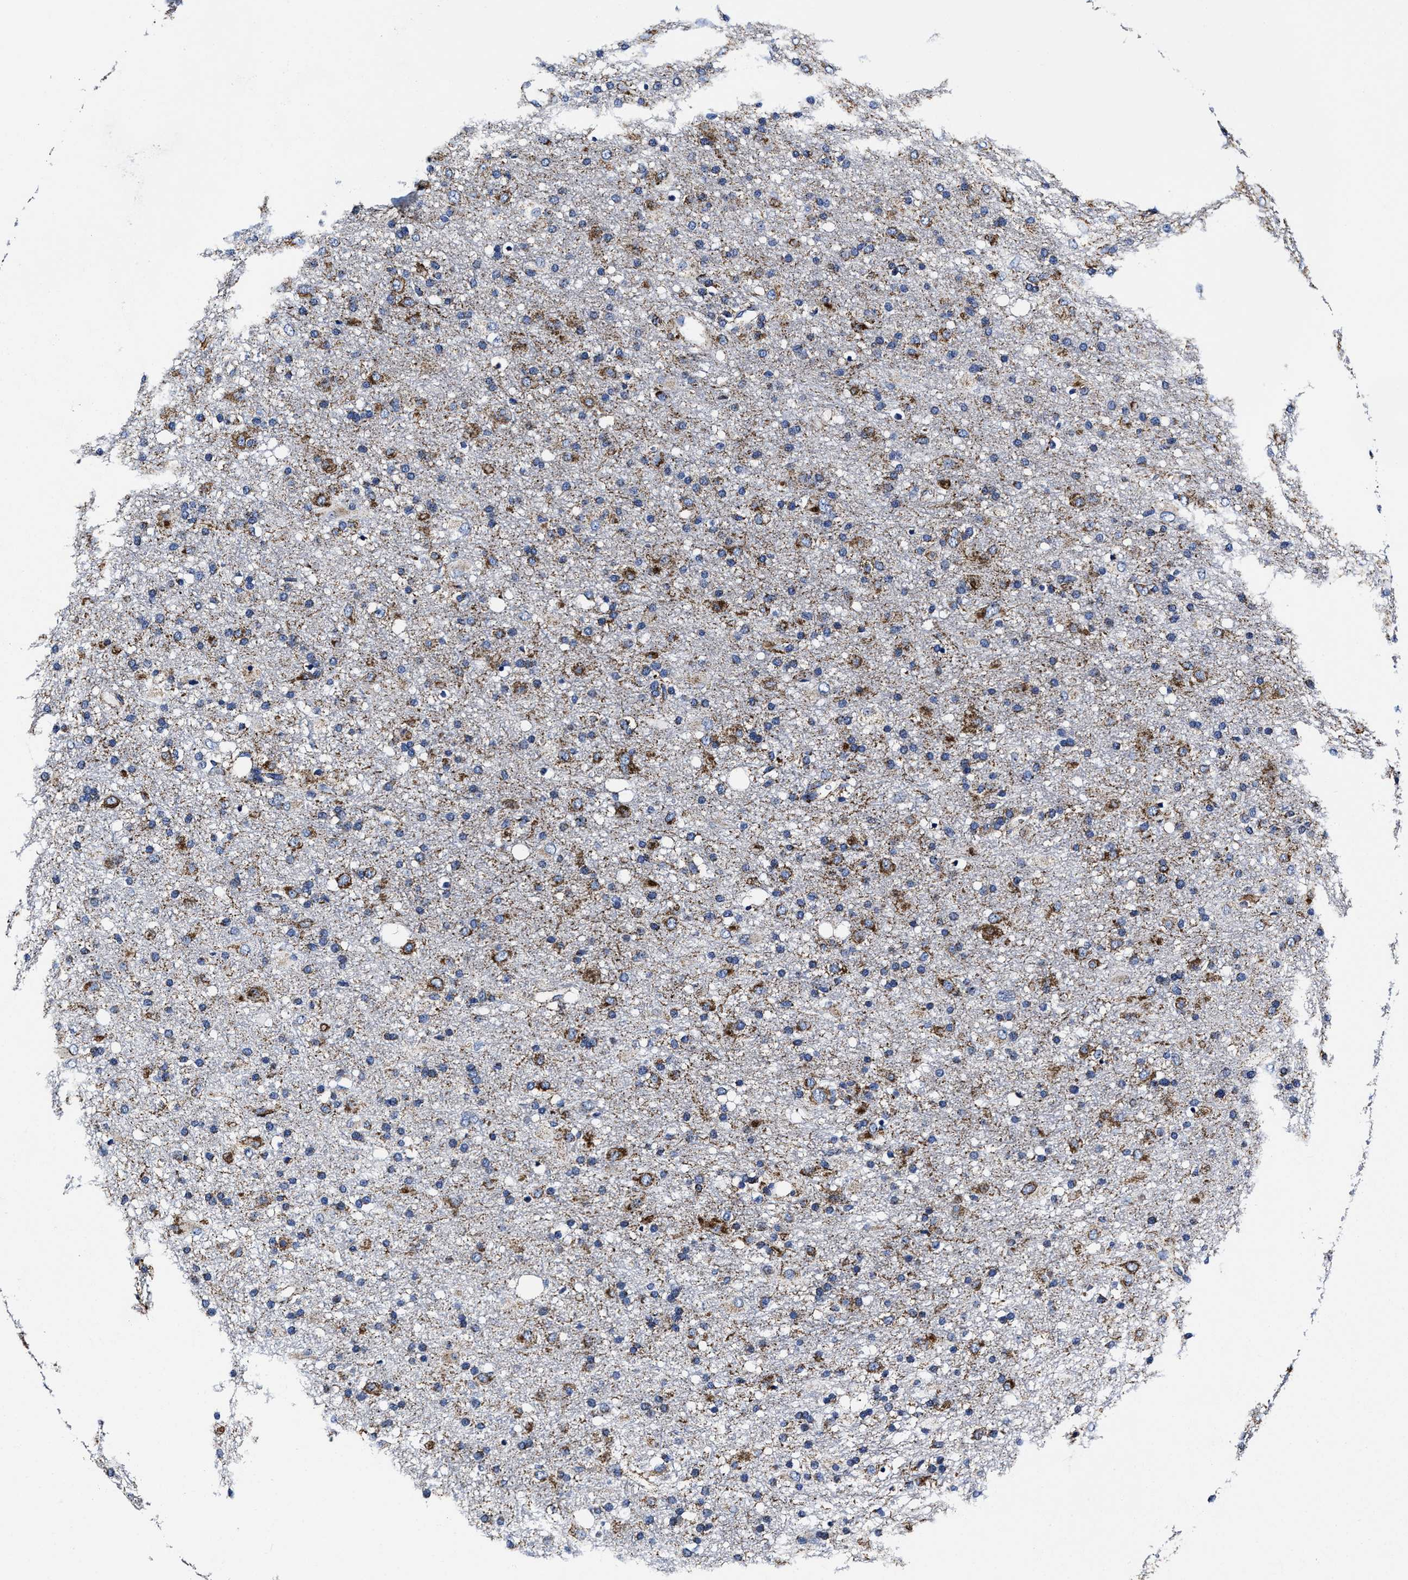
{"staining": {"intensity": "moderate", "quantity": ">75%", "location": "cytoplasmic/membranous"}, "tissue": "glioma", "cell_type": "Tumor cells", "image_type": "cancer", "snomed": [{"axis": "morphology", "description": "Glioma, malignant, Low grade"}, {"axis": "topography", "description": "Brain"}], "caption": "Low-grade glioma (malignant) tissue demonstrates moderate cytoplasmic/membranous positivity in about >75% of tumor cells, visualized by immunohistochemistry. Using DAB (brown) and hematoxylin (blue) stains, captured at high magnification using brightfield microscopy.", "gene": "HINT2", "patient": {"sex": "male", "age": 65}}